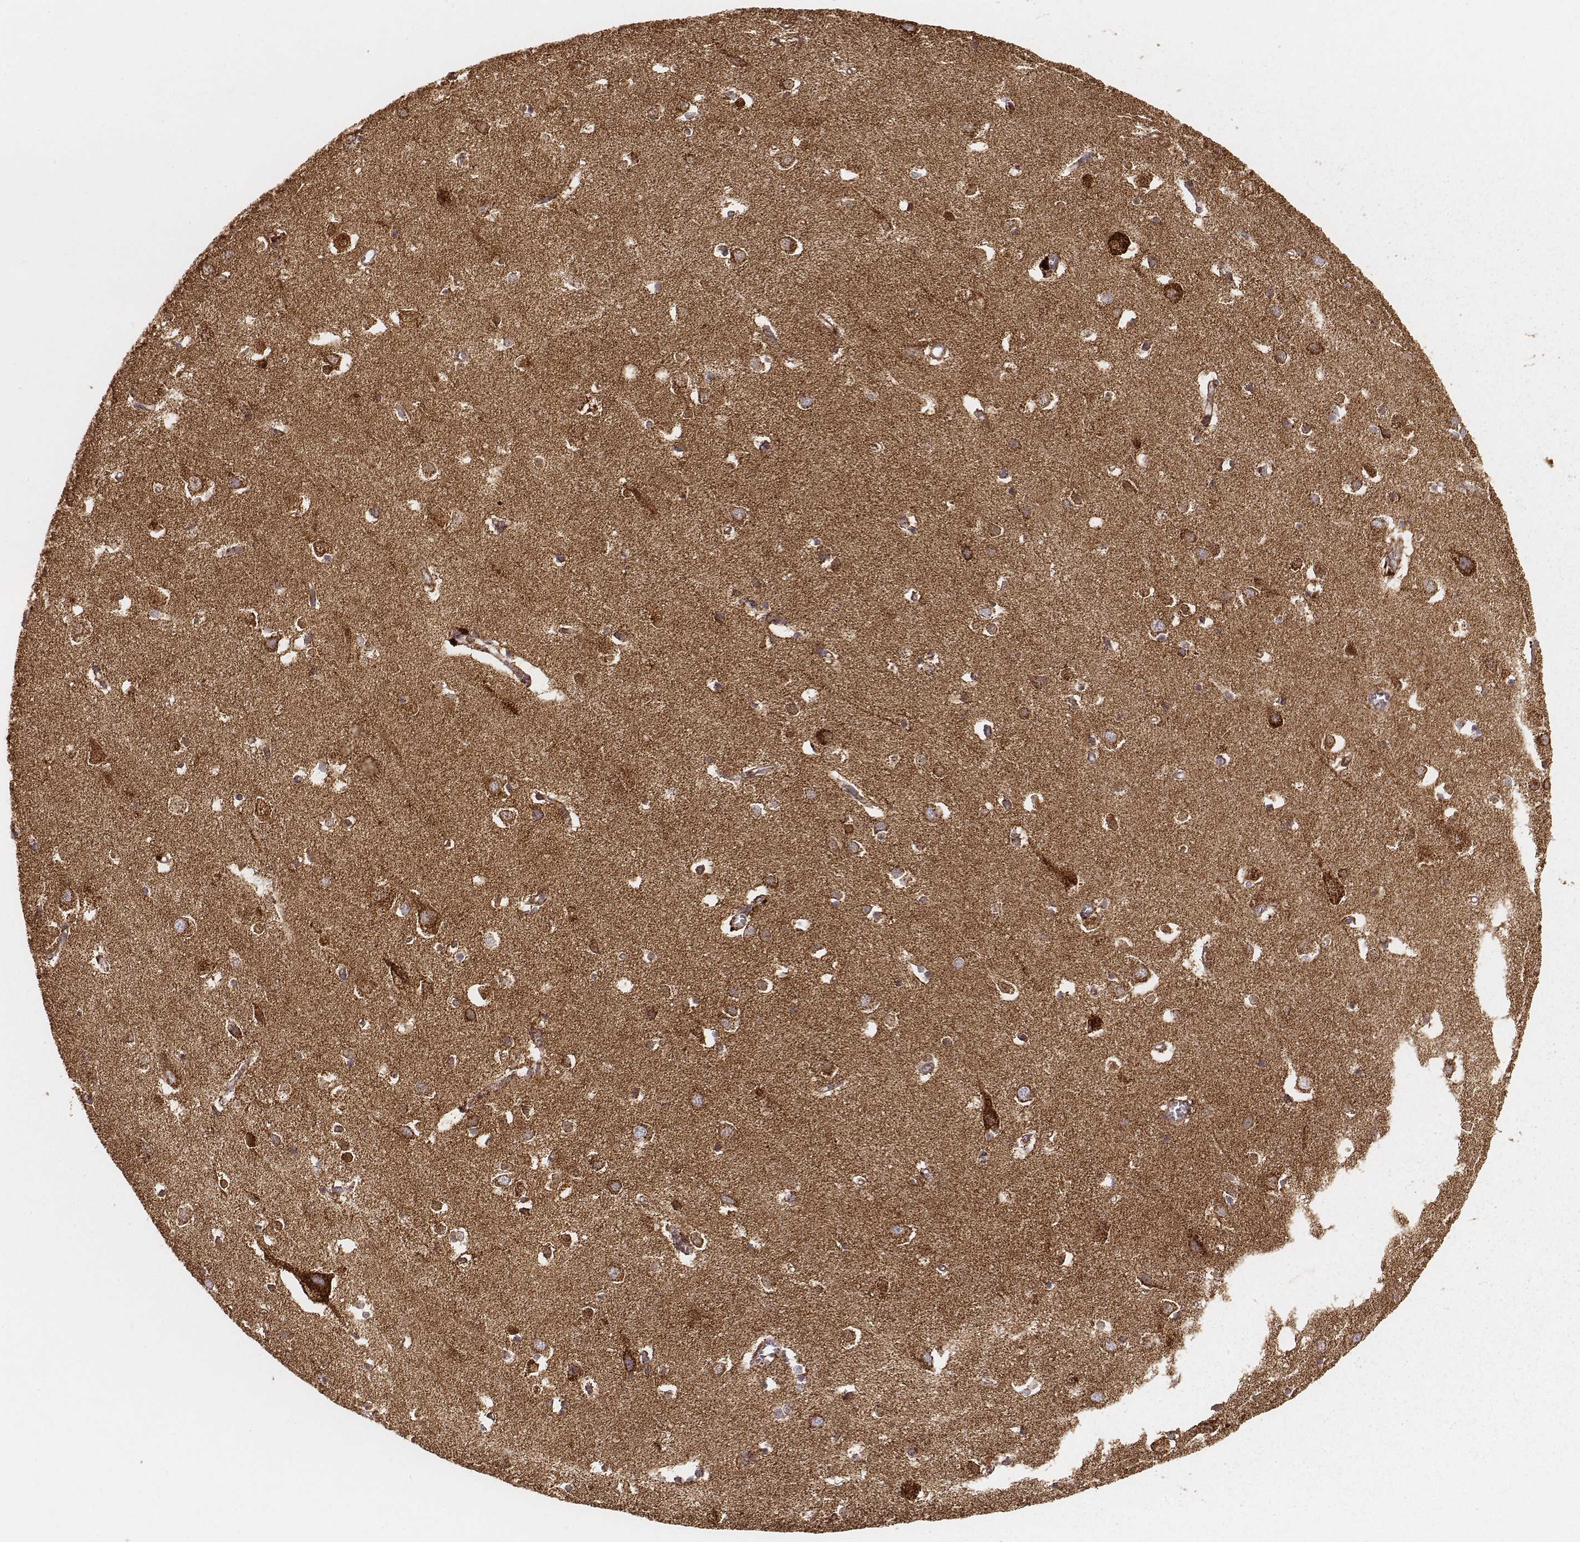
{"staining": {"intensity": "strong", "quantity": ">75%", "location": "cytoplasmic/membranous"}, "tissue": "cerebral cortex", "cell_type": "Endothelial cells", "image_type": "normal", "snomed": [{"axis": "morphology", "description": "Normal tissue, NOS"}, {"axis": "topography", "description": "Cerebral cortex"}], "caption": "Endothelial cells exhibit strong cytoplasmic/membranous expression in about >75% of cells in normal cerebral cortex.", "gene": "CS", "patient": {"sex": "male", "age": 70}}